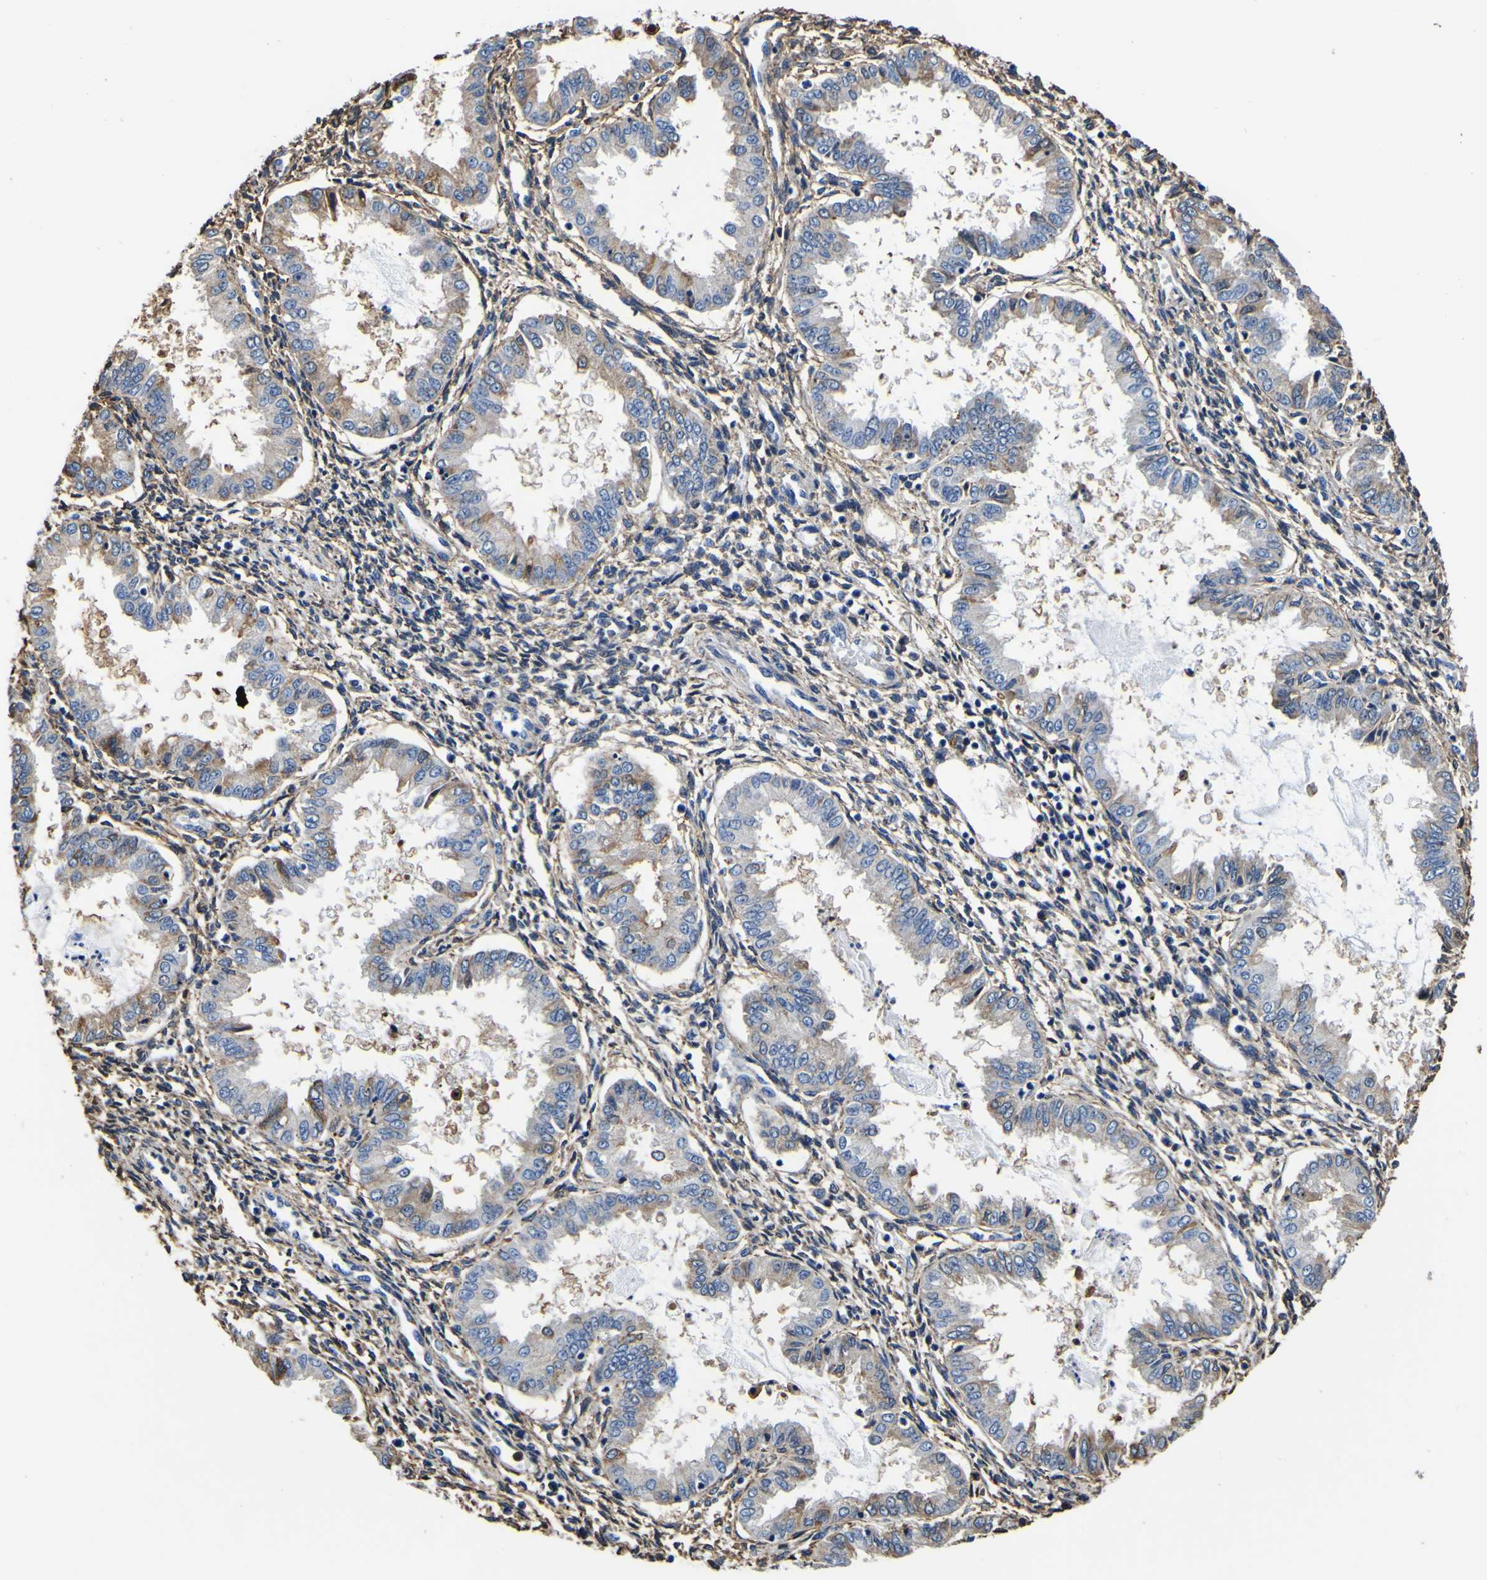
{"staining": {"intensity": "moderate", "quantity": "<25%", "location": "cytoplasmic/membranous"}, "tissue": "endometrium", "cell_type": "Cells in endometrial stroma", "image_type": "normal", "snomed": [{"axis": "morphology", "description": "Normal tissue, NOS"}, {"axis": "topography", "description": "Endometrium"}], "caption": "Unremarkable endometrium reveals moderate cytoplasmic/membranous staining in approximately <25% of cells in endometrial stroma (IHC, brightfield microscopy, high magnification)..", "gene": "PXDN", "patient": {"sex": "female", "age": 33}}